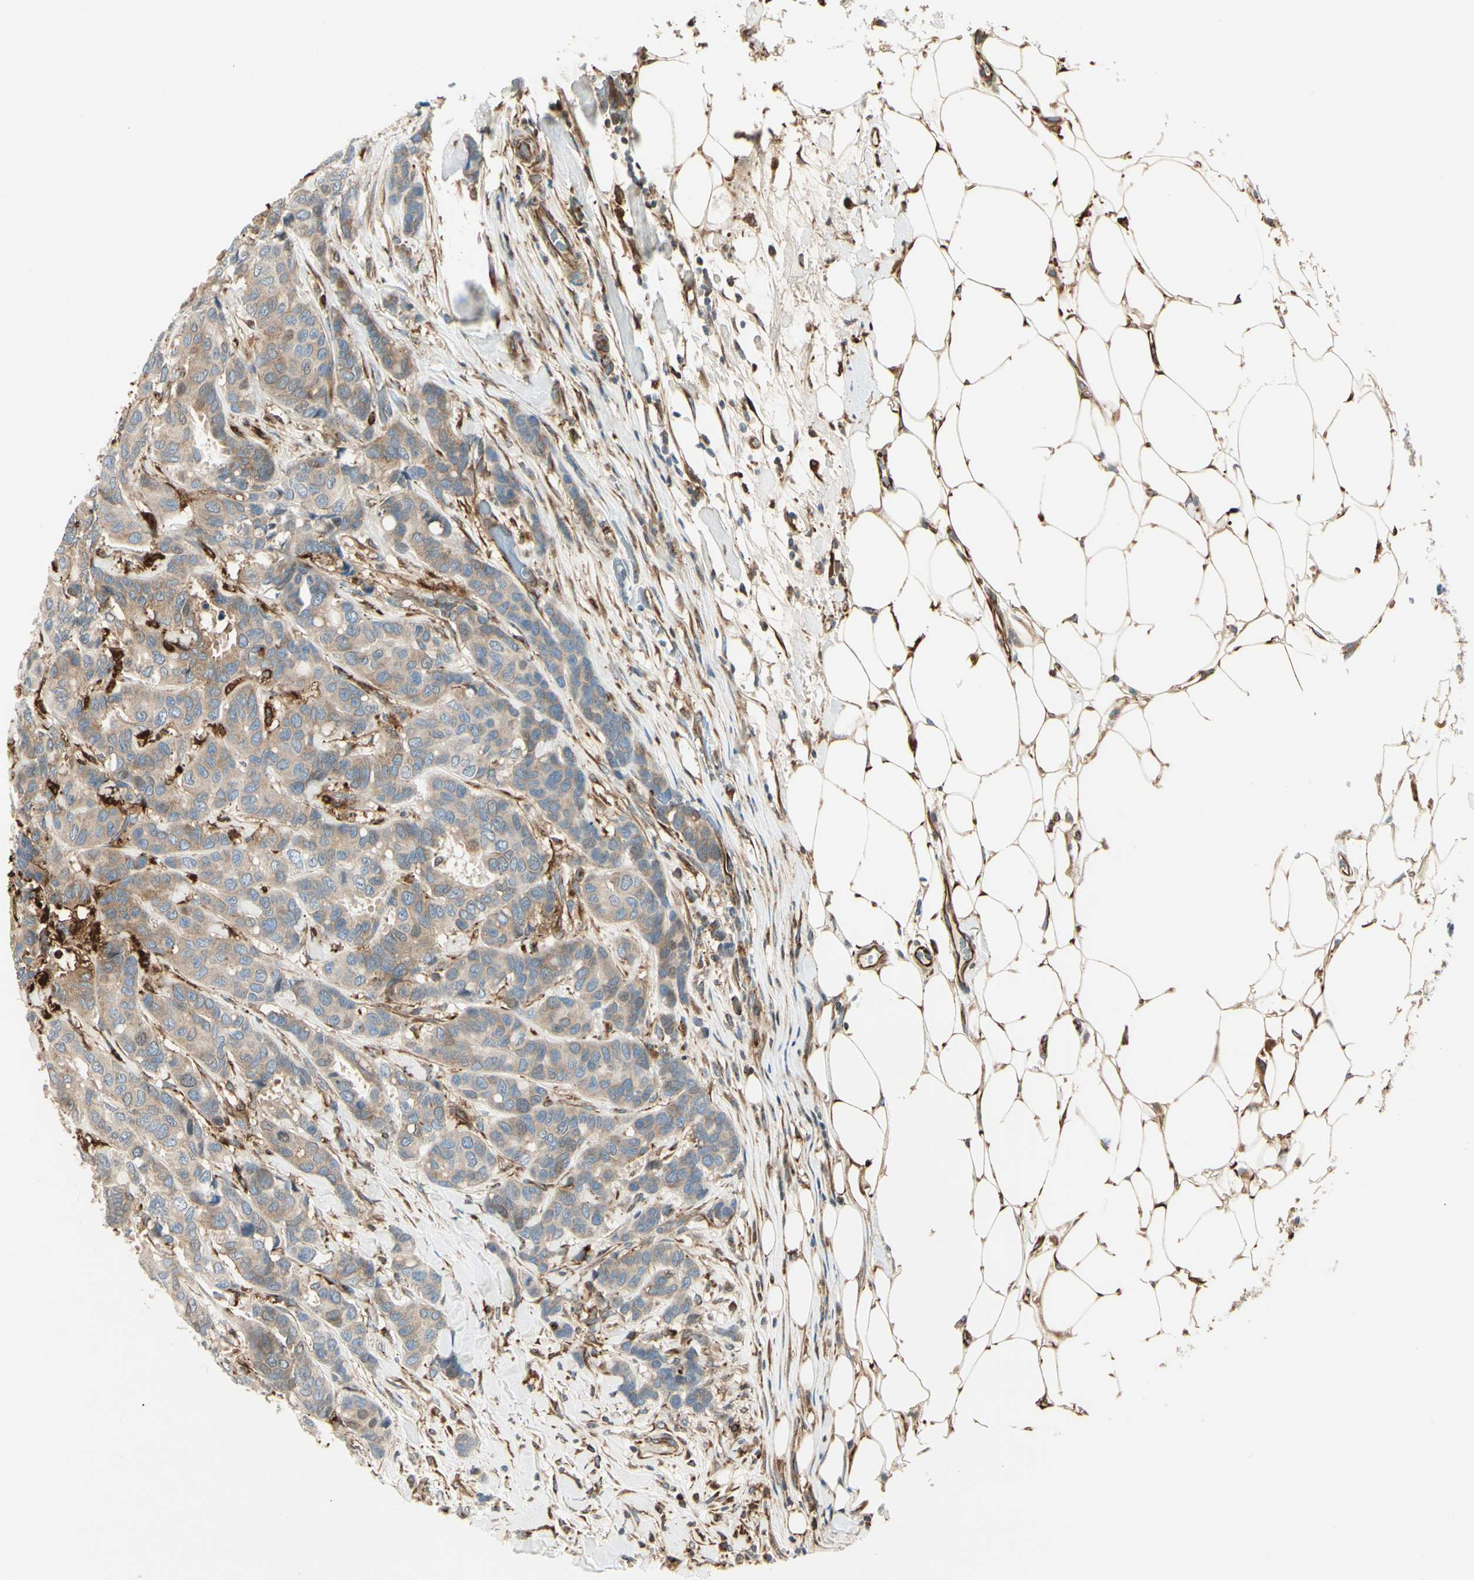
{"staining": {"intensity": "weak", "quantity": ">75%", "location": "cytoplasmic/membranous"}, "tissue": "breast cancer", "cell_type": "Tumor cells", "image_type": "cancer", "snomed": [{"axis": "morphology", "description": "Duct carcinoma"}, {"axis": "topography", "description": "Breast"}], "caption": "This photomicrograph demonstrates immunohistochemistry (IHC) staining of breast cancer, with low weak cytoplasmic/membranous staining in about >75% of tumor cells.", "gene": "FTH1", "patient": {"sex": "female", "age": 87}}